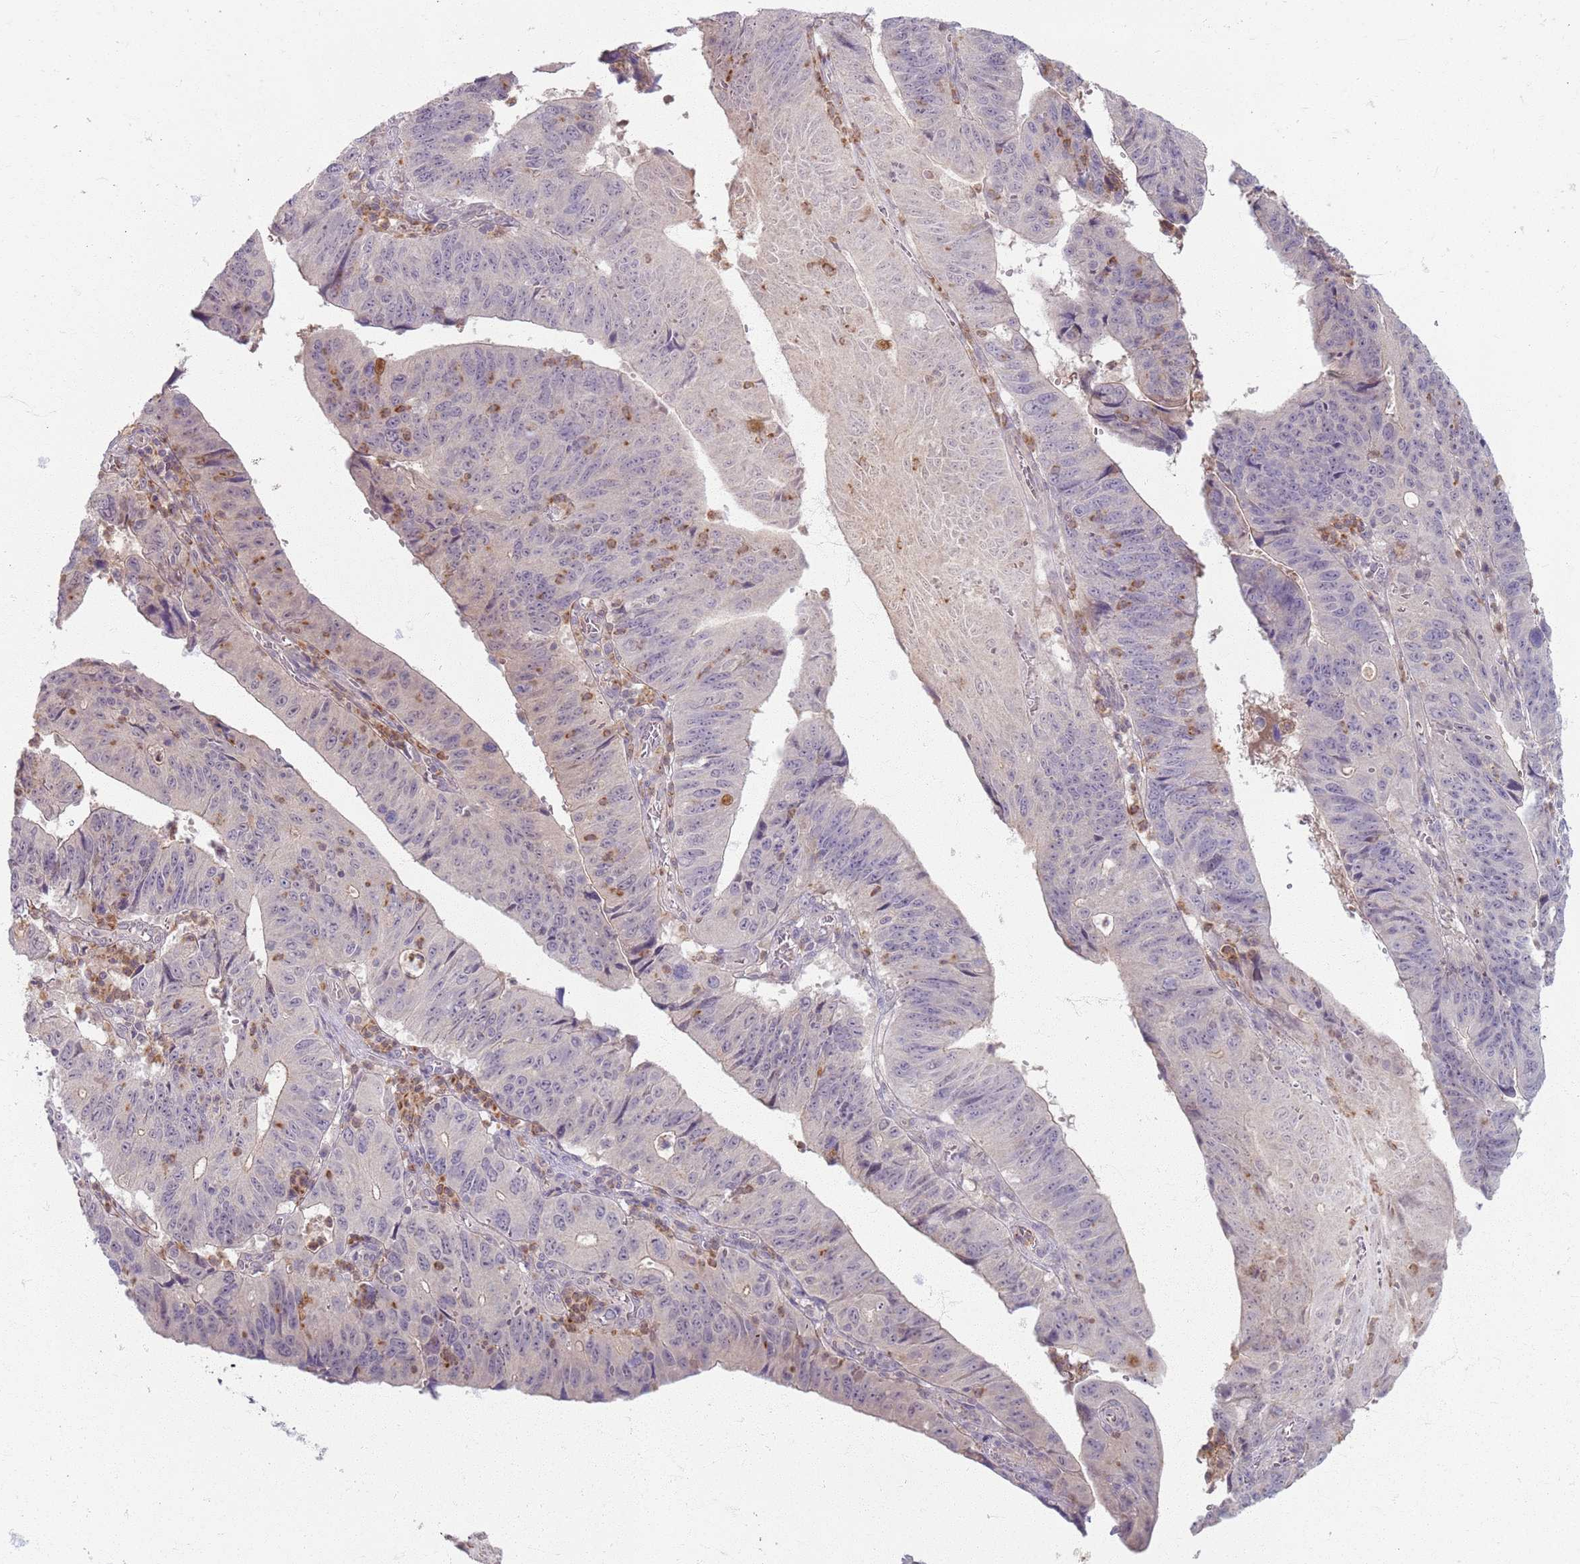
{"staining": {"intensity": "negative", "quantity": "none", "location": "none"}, "tissue": "stomach cancer", "cell_type": "Tumor cells", "image_type": "cancer", "snomed": [{"axis": "morphology", "description": "Adenocarcinoma, NOS"}, {"axis": "topography", "description": "Stomach"}], "caption": "Immunohistochemical staining of human stomach cancer shows no significant staining in tumor cells.", "gene": "ZDHHC2", "patient": {"sex": "male", "age": 59}}